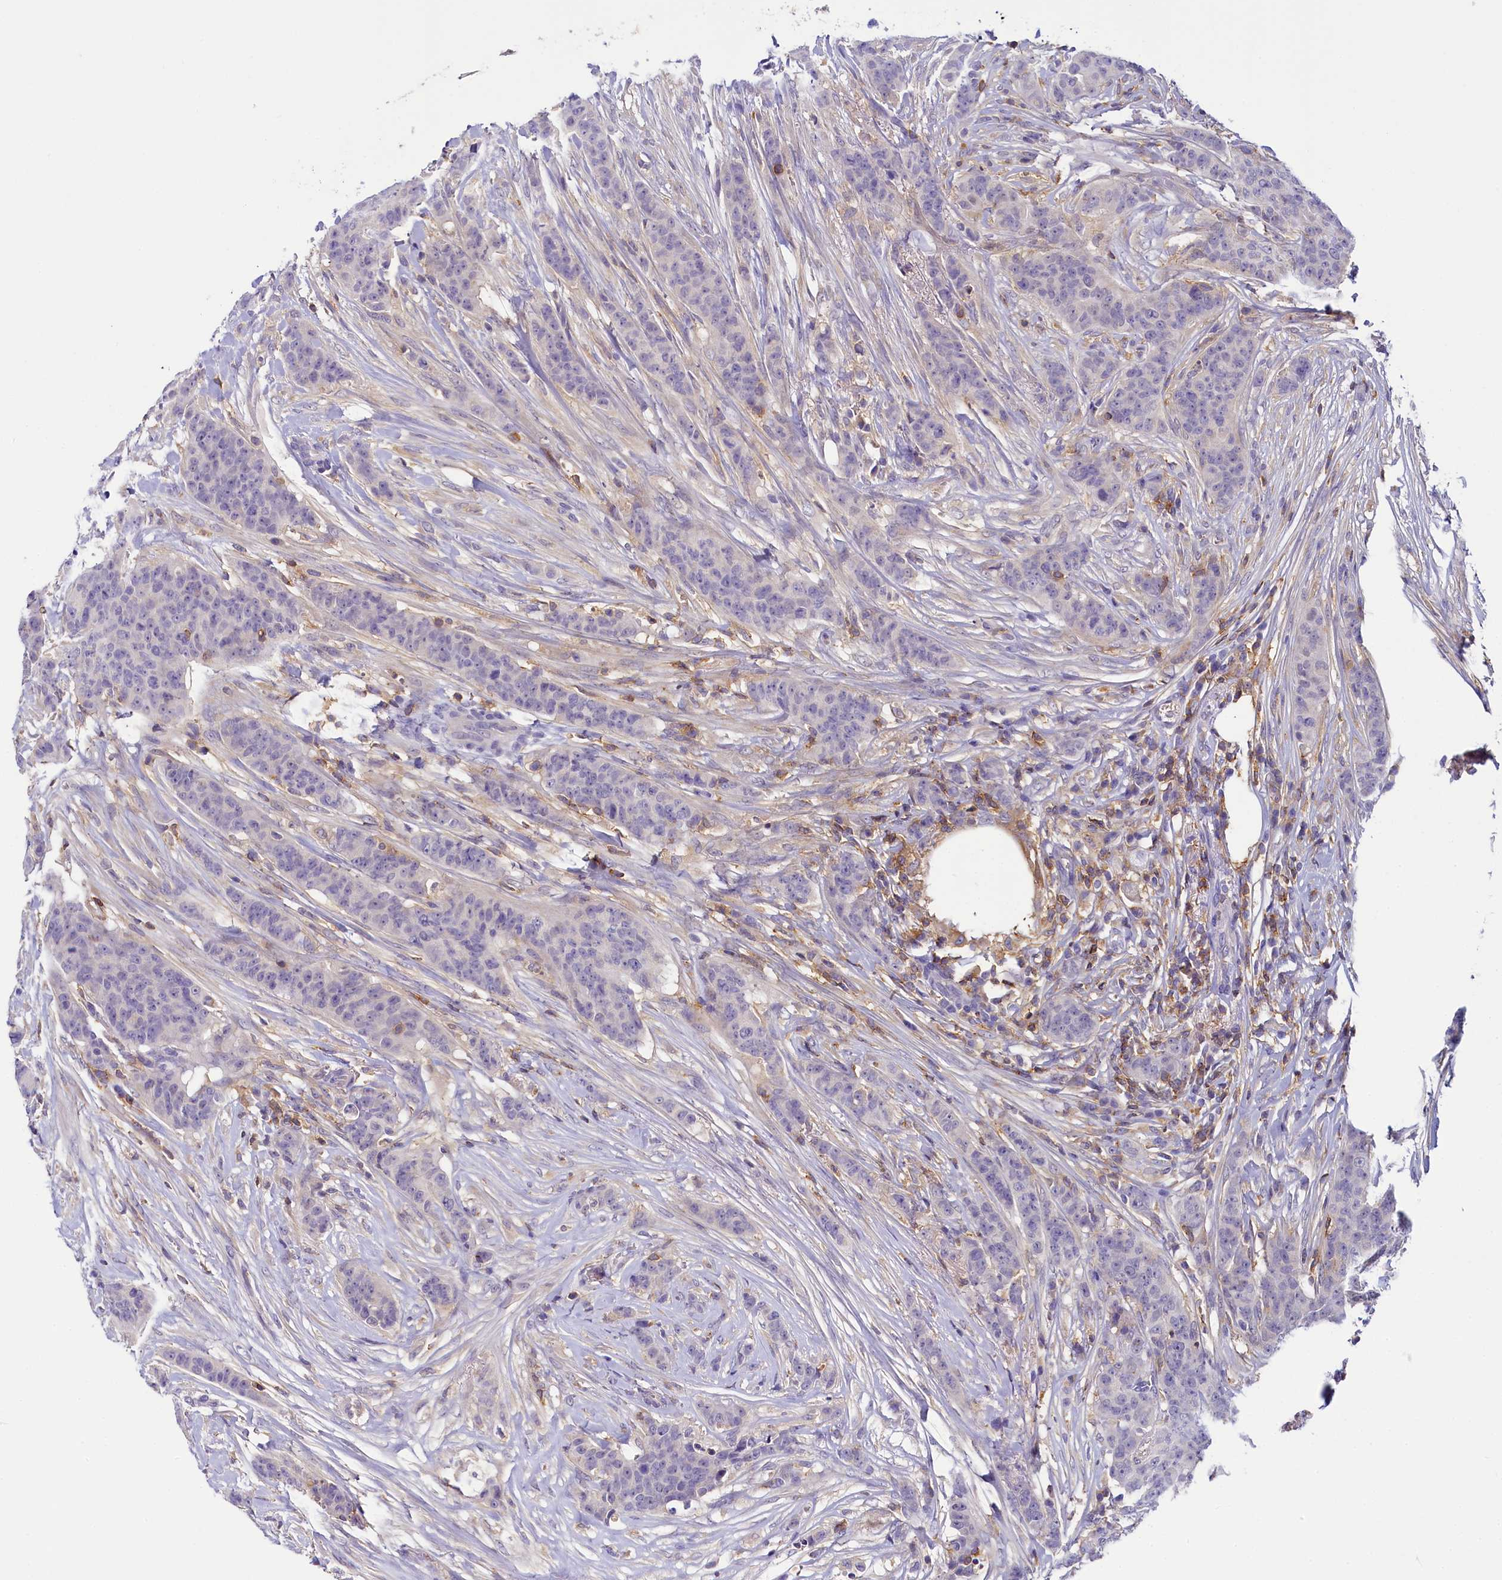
{"staining": {"intensity": "negative", "quantity": "none", "location": "none"}, "tissue": "breast cancer", "cell_type": "Tumor cells", "image_type": "cancer", "snomed": [{"axis": "morphology", "description": "Duct carcinoma"}, {"axis": "topography", "description": "Breast"}], "caption": "This is an immunohistochemistry micrograph of human invasive ductal carcinoma (breast). There is no positivity in tumor cells.", "gene": "FGFR2", "patient": {"sex": "female", "age": 40}}